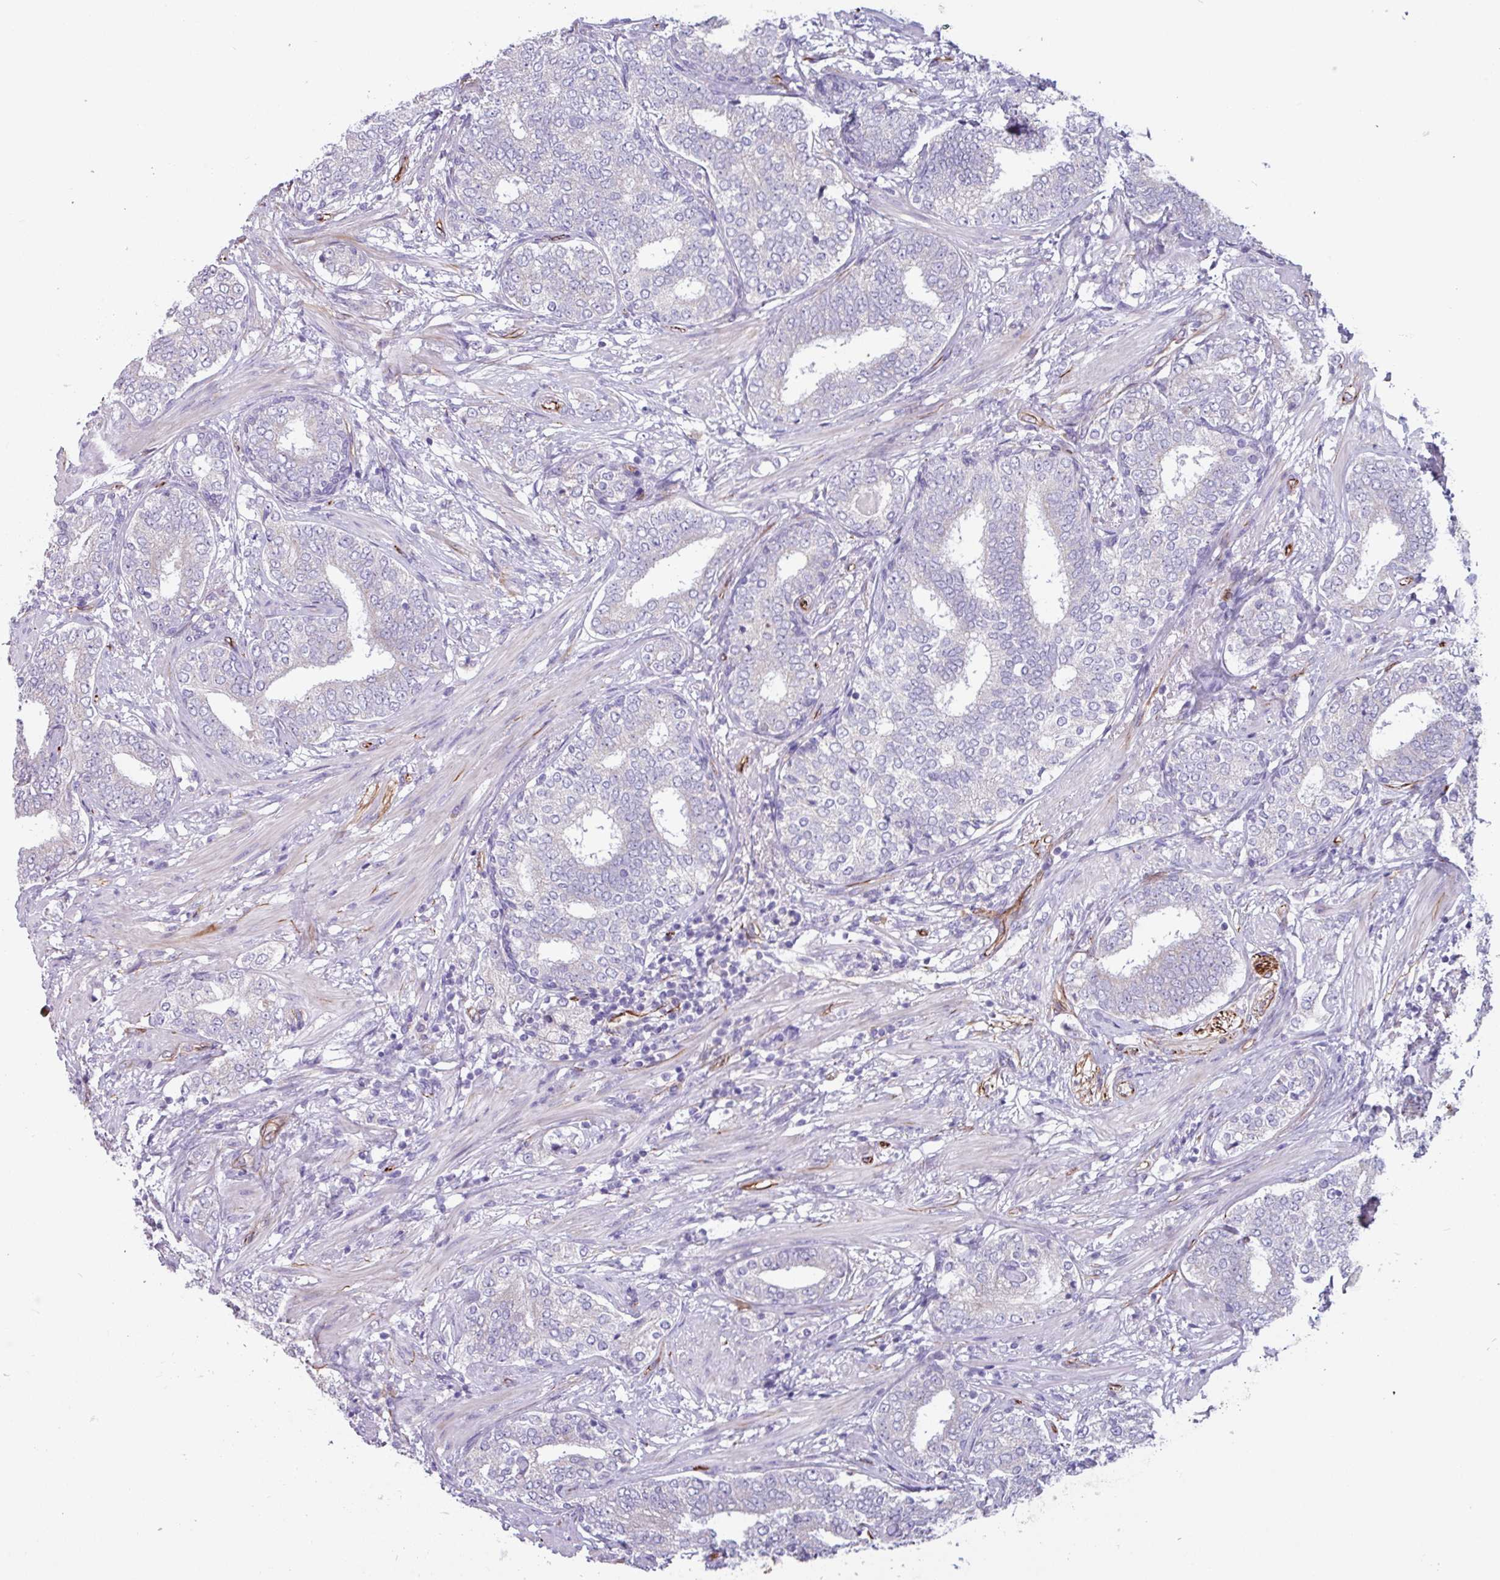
{"staining": {"intensity": "negative", "quantity": "none", "location": "none"}, "tissue": "prostate cancer", "cell_type": "Tumor cells", "image_type": "cancer", "snomed": [{"axis": "morphology", "description": "Adenocarcinoma, High grade"}, {"axis": "topography", "description": "Prostate"}], "caption": "IHC micrograph of neoplastic tissue: human high-grade adenocarcinoma (prostate) stained with DAB (3,3'-diaminobenzidine) reveals no significant protein expression in tumor cells.", "gene": "BTD", "patient": {"sex": "male", "age": 72}}